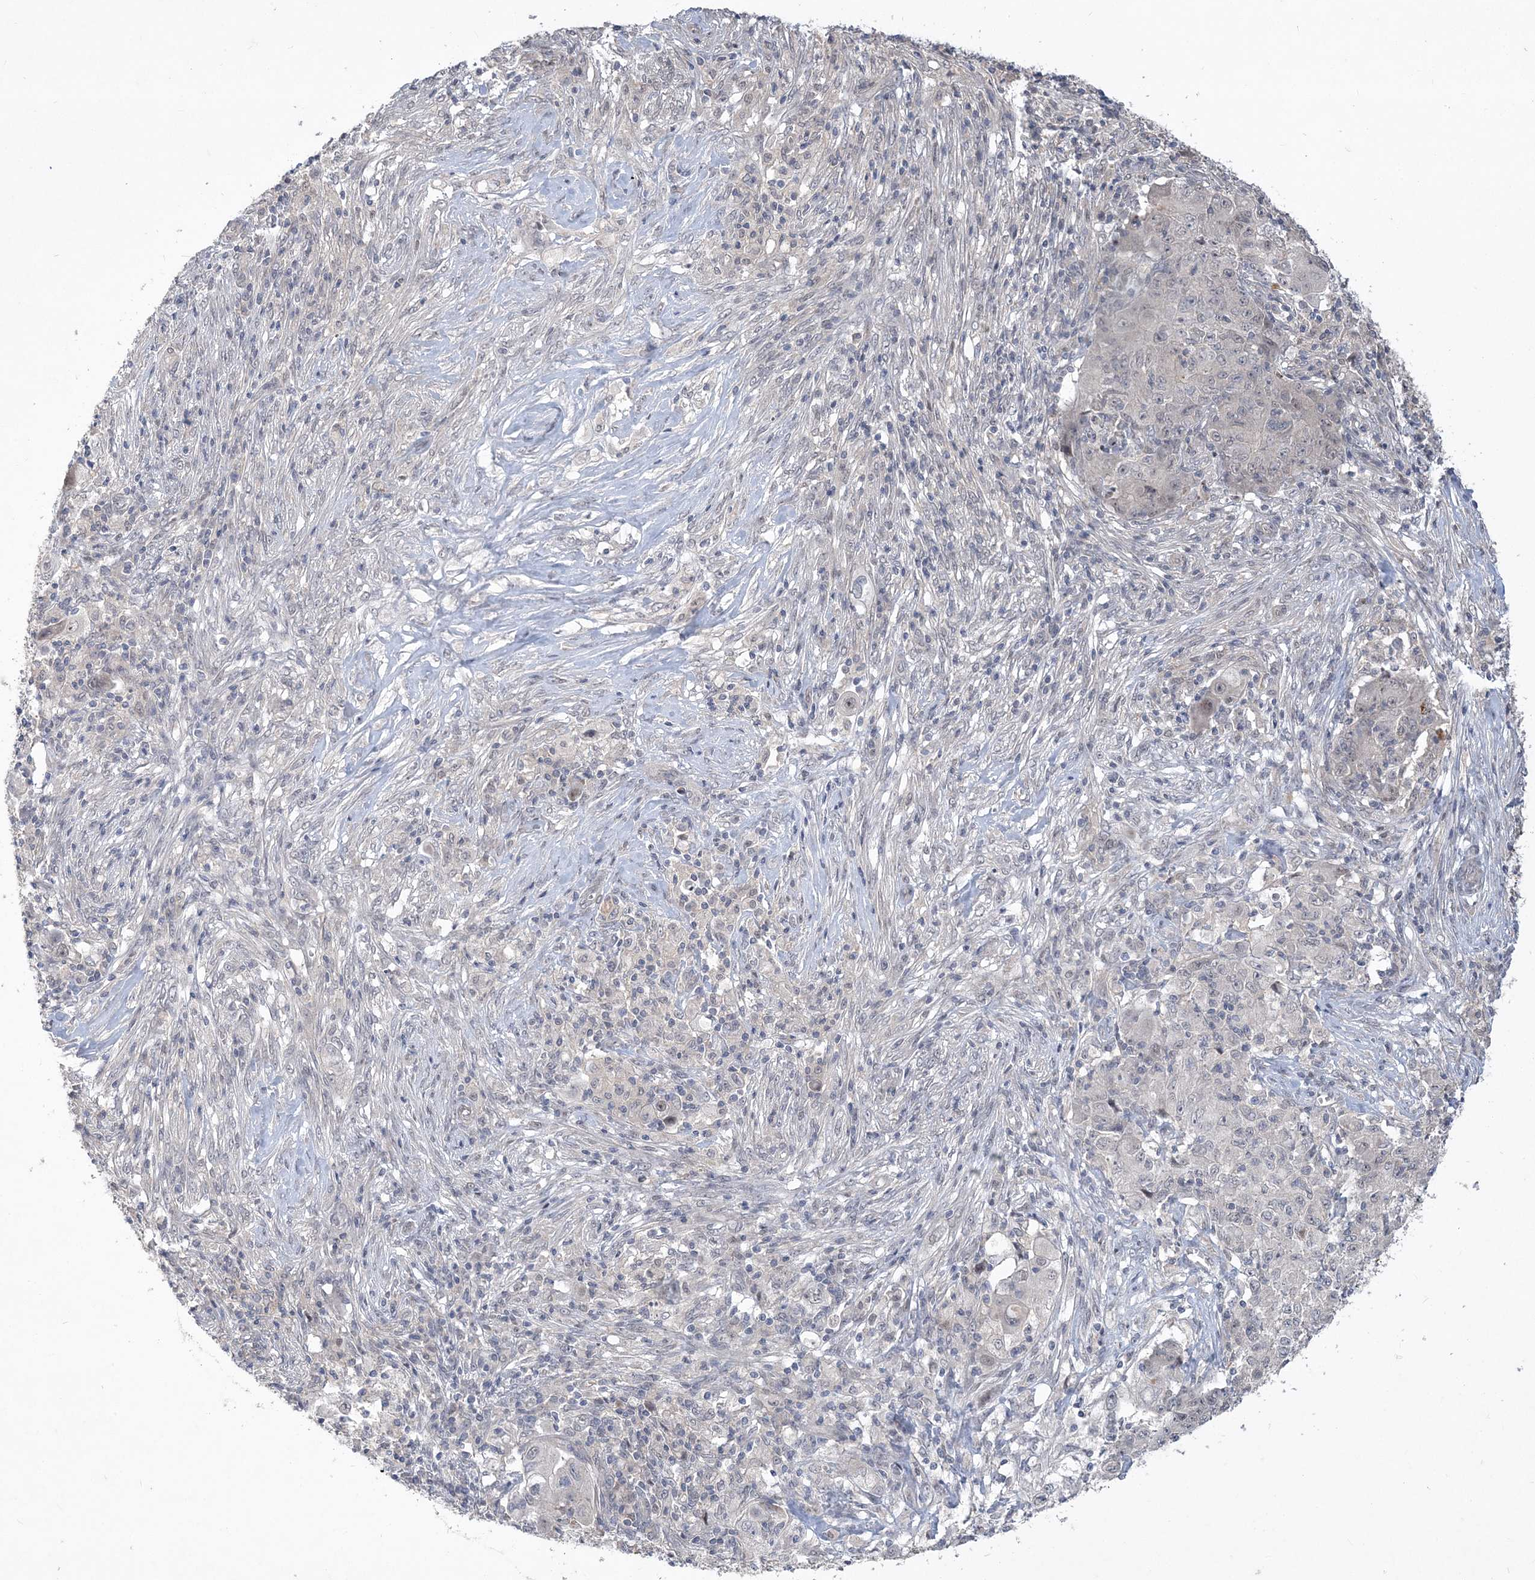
{"staining": {"intensity": "negative", "quantity": "none", "location": "none"}, "tissue": "ovarian cancer", "cell_type": "Tumor cells", "image_type": "cancer", "snomed": [{"axis": "morphology", "description": "Carcinoma, endometroid"}, {"axis": "topography", "description": "Ovary"}], "caption": "Immunohistochemical staining of endometroid carcinoma (ovarian) exhibits no significant expression in tumor cells.", "gene": "TSPEAR", "patient": {"sex": "female", "age": 42}}